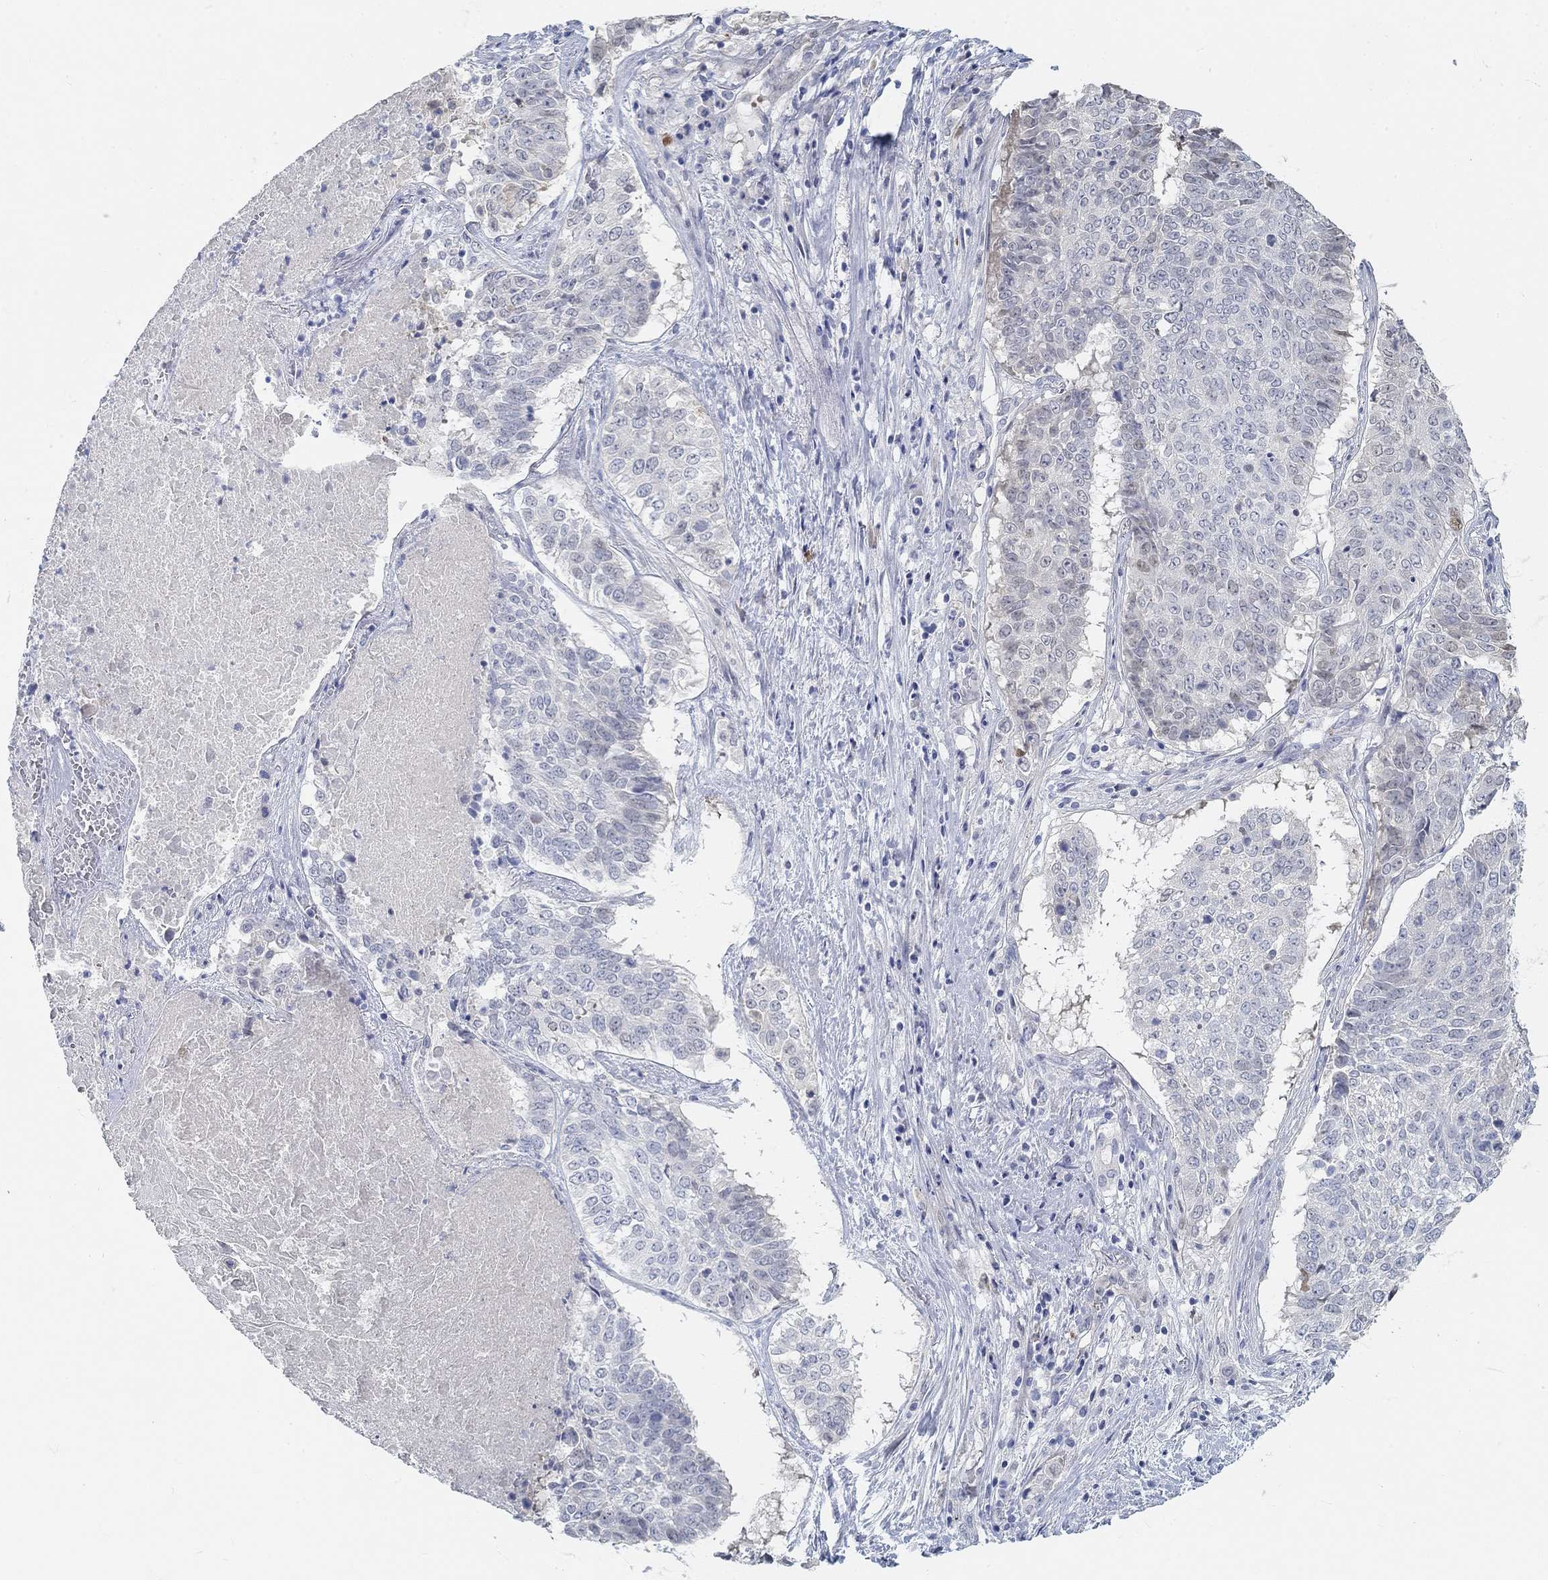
{"staining": {"intensity": "negative", "quantity": "none", "location": "none"}, "tissue": "lung cancer", "cell_type": "Tumor cells", "image_type": "cancer", "snomed": [{"axis": "morphology", "description": "Squamous cell carcinoma, NOS"}, {"axis": "topography", "description": "Lung"}], "caption": "A histopathology image of human lung squamous cell carcinoma is negative for staining in tumor cells. (Immunohistochemistry, brightfield microscopy, high magnification).", "gene": "SNTG2", "patient": {"sex": "male", "age": 64}}